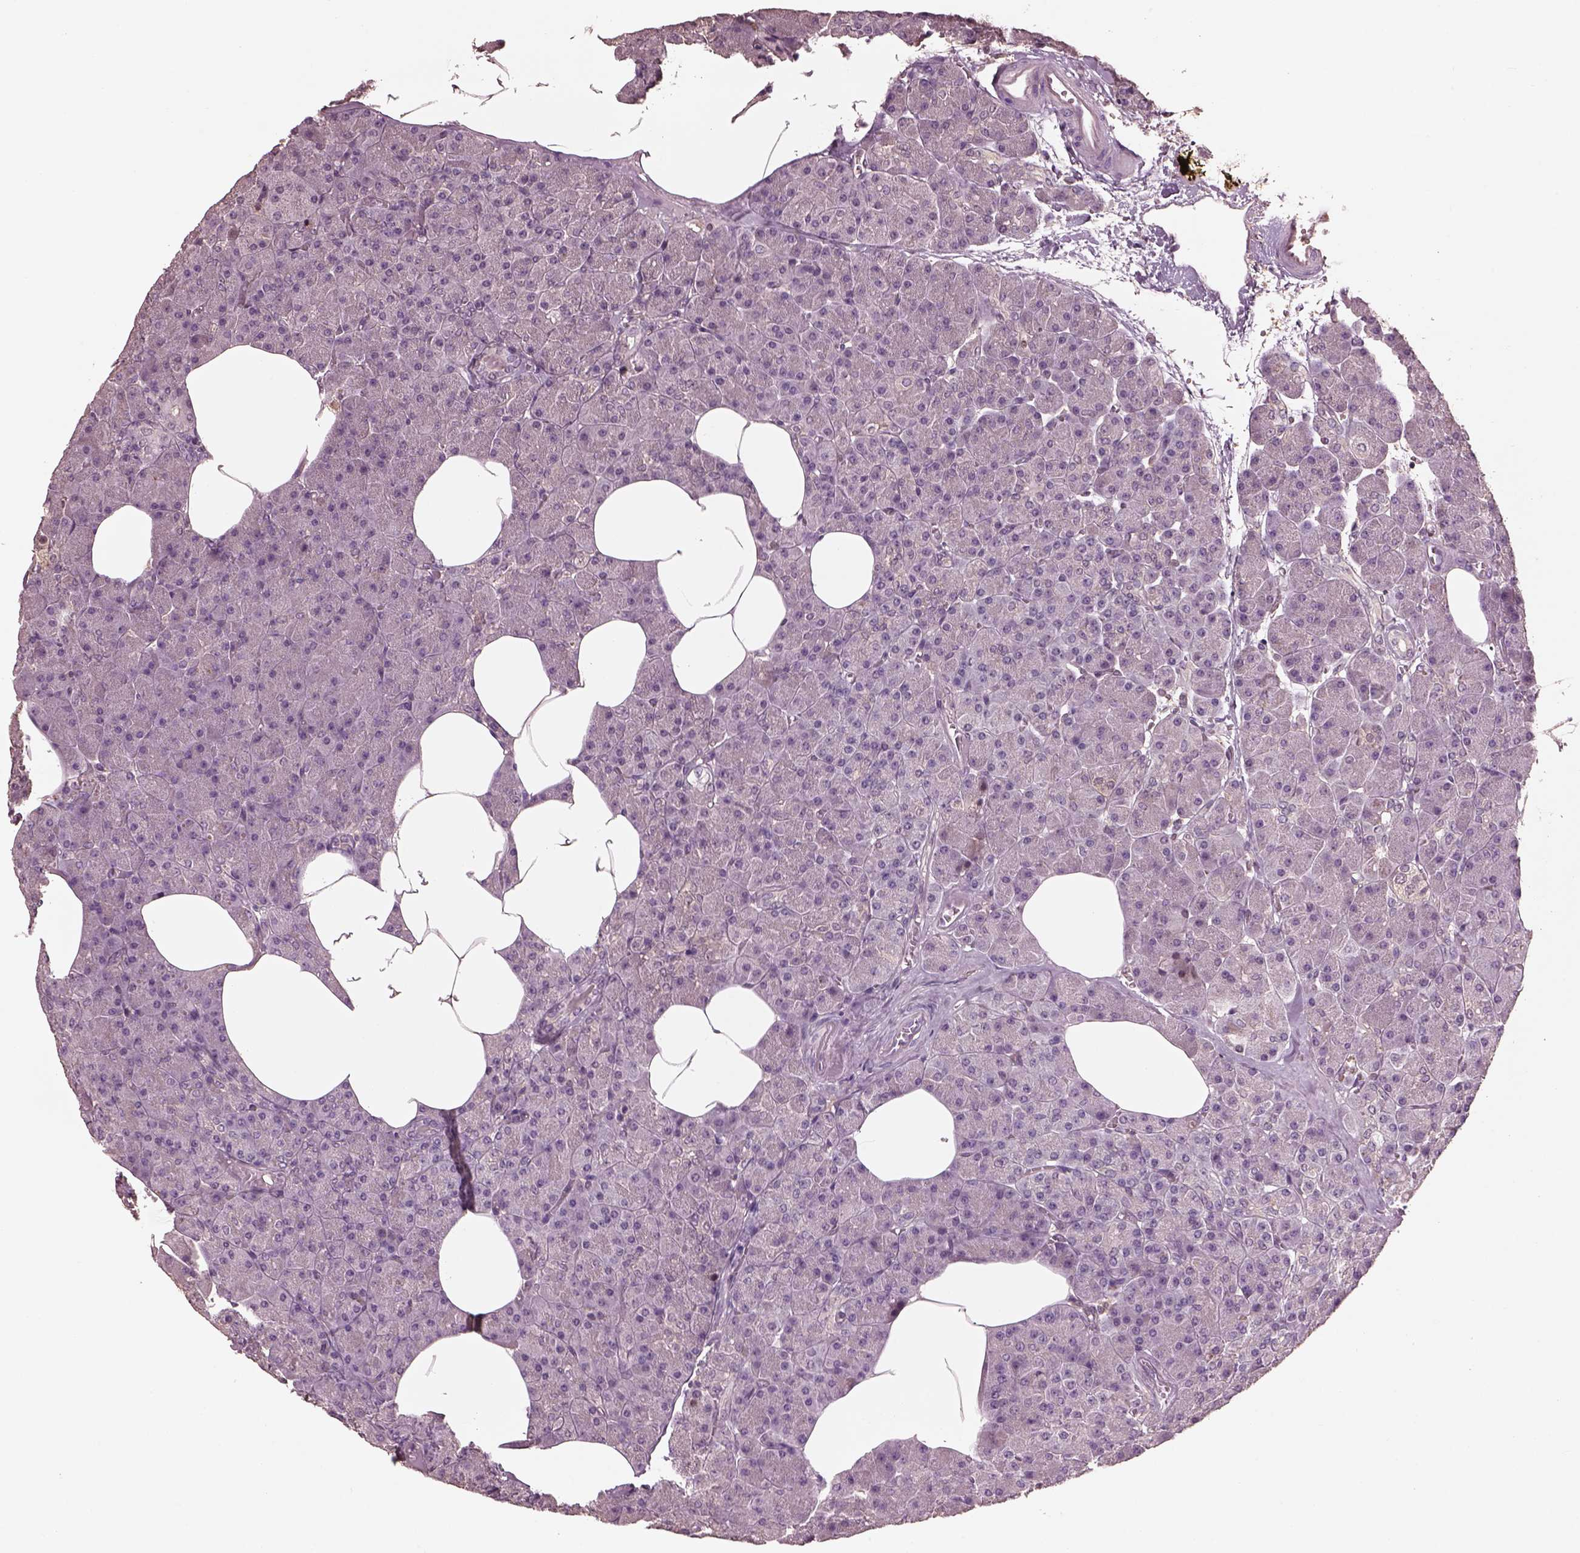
{"staining": {"intensity": "negative", "quantity": "none", "location": "none"}, "tissue": "pancreas", "cell_type": "Exocrine glandular cells", "image_type": "normal", "snomed": [{"axis": "morphology", "description": "Normal tissue, NOS"}, {"axis": "topography", "description": "Pancreas"}], "caption": "The immunohistochemistry (IHC) micrograph has no significant positivity in exocrine glandular cells of pancreas. The staining was performed using DAB (3,3'-diaminobenzidine) to visualize the protein expression in brown, while the nuclei were stained in blue with hematoxylin (Magnification: 20x).", "gene": "SRI", "patient": {"sex": "female", "age": 45}}